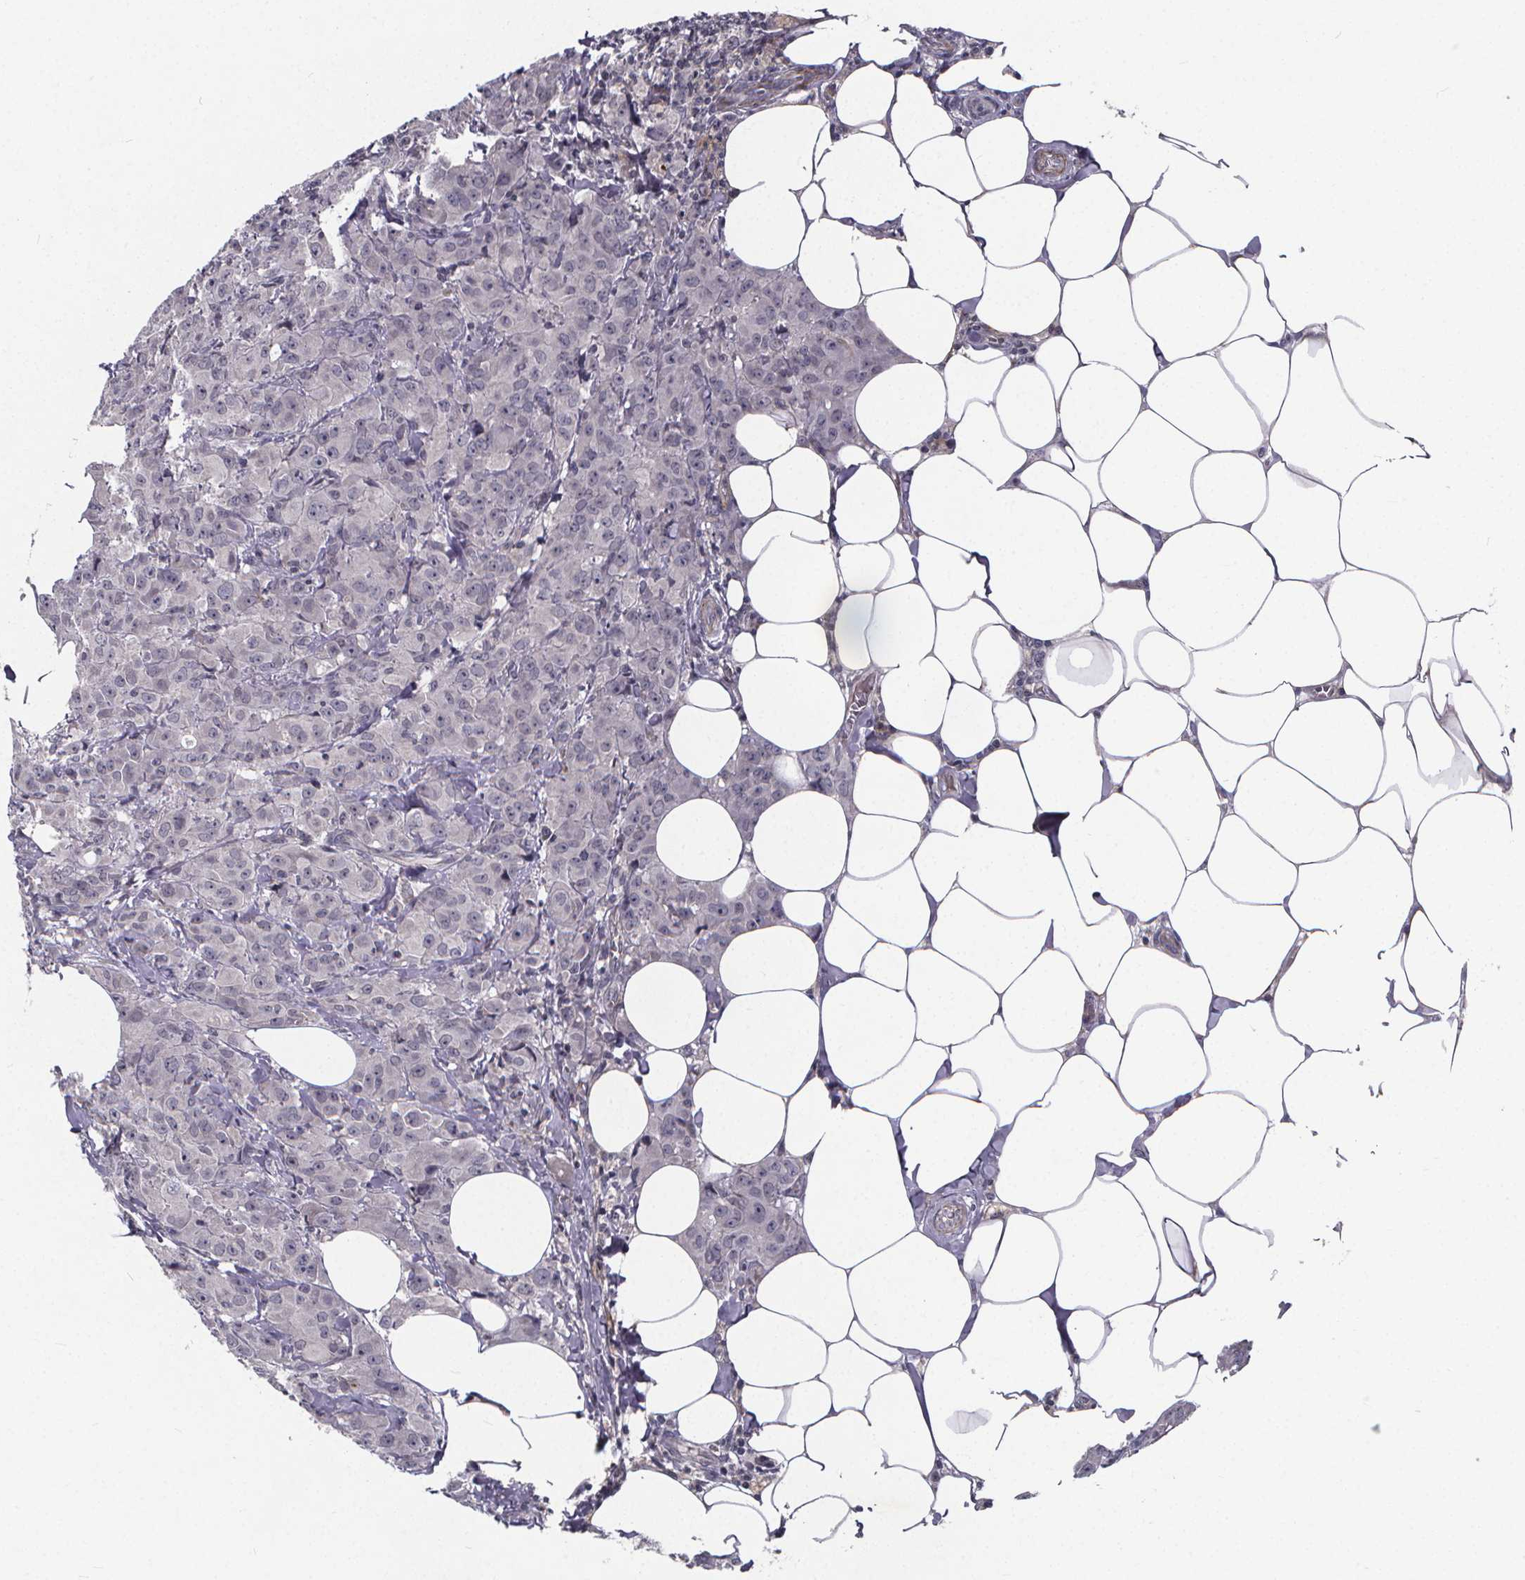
{"staining": {"intensity": "negative", "quantity": "none", "location": "none"}, "tissue": "breast cancer", "cell_type": "Tumor cells", "image_type": "cancer", "snomed": [{"axis": "morphology", "description": "Normal tissue, NOS"}, {"axis": "morphology", "description": "Duct carcinoma"}, {"axis": "topography", "description": "Breast"}], "caption": "This is a photomicrograph of immunohistochemistry staining of breast invasive ductal carcinoma, which shows no staining in tumor cells. (DAB IHC, high magnification).", "gene": "FBXW2", "patient": {"sex": "female", "age": 43}}